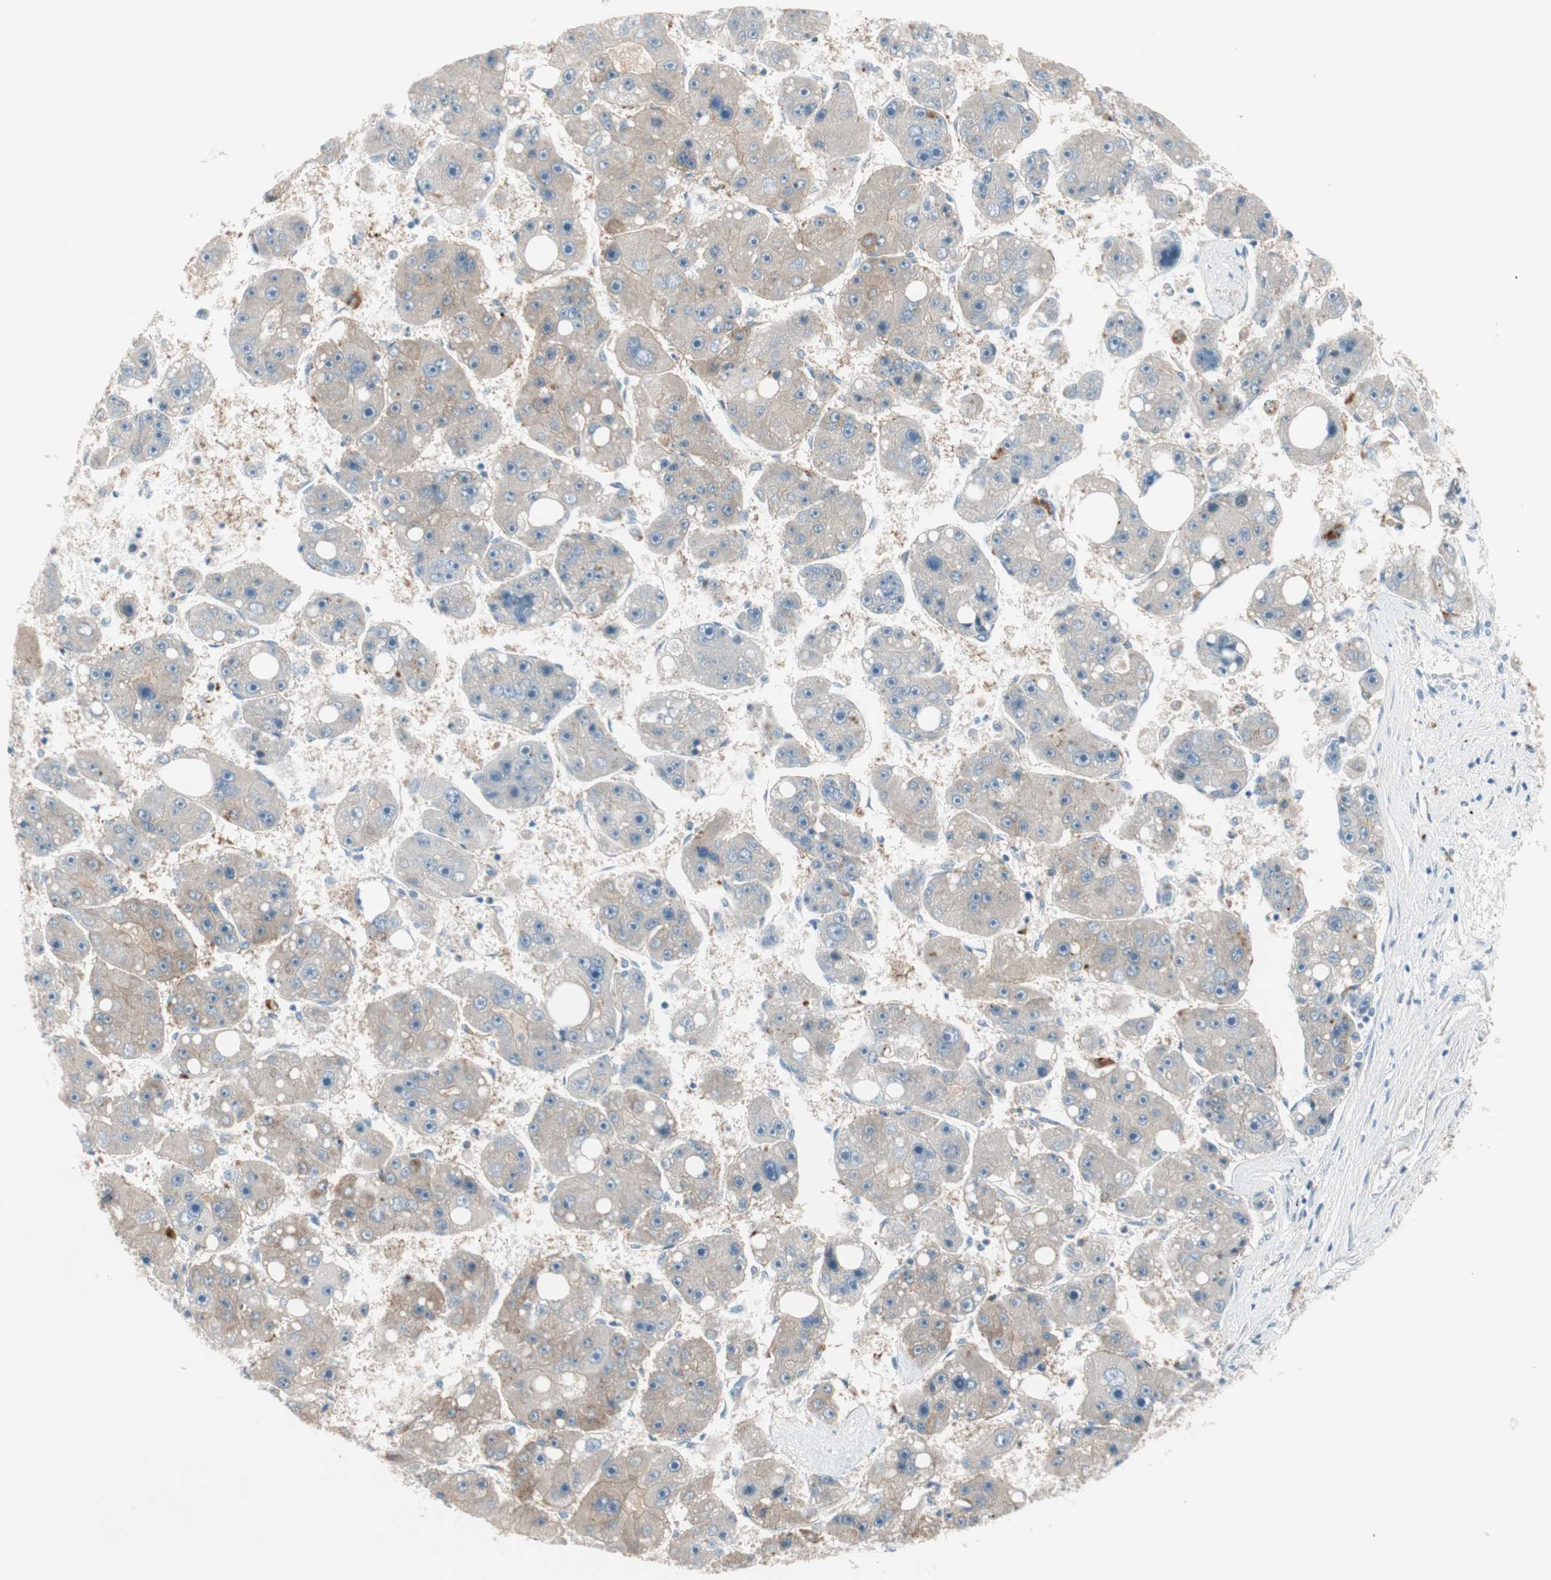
{"staining": {"intensity": "weak", "quantity": "25%-75%", "location": "cytoplasmic/membranous"}, "tissue": "liver cancer", "cell_type": "Tumor cells", "image_type": "cancer", "snomed": [{"axis": "morphology", "description": "Carcinoma, Hepatocellular, NOS"}, {"axis": "topography", "description": "Liver"}], "caption": "Protein staining demonstrates weak cytoplasmic/membranous expression in about 25%-75% of tumor cells in hepatocellular carcinoma (liver).", "gene": "PDZK1", "patient": {"sex": "female", "age": 61}}